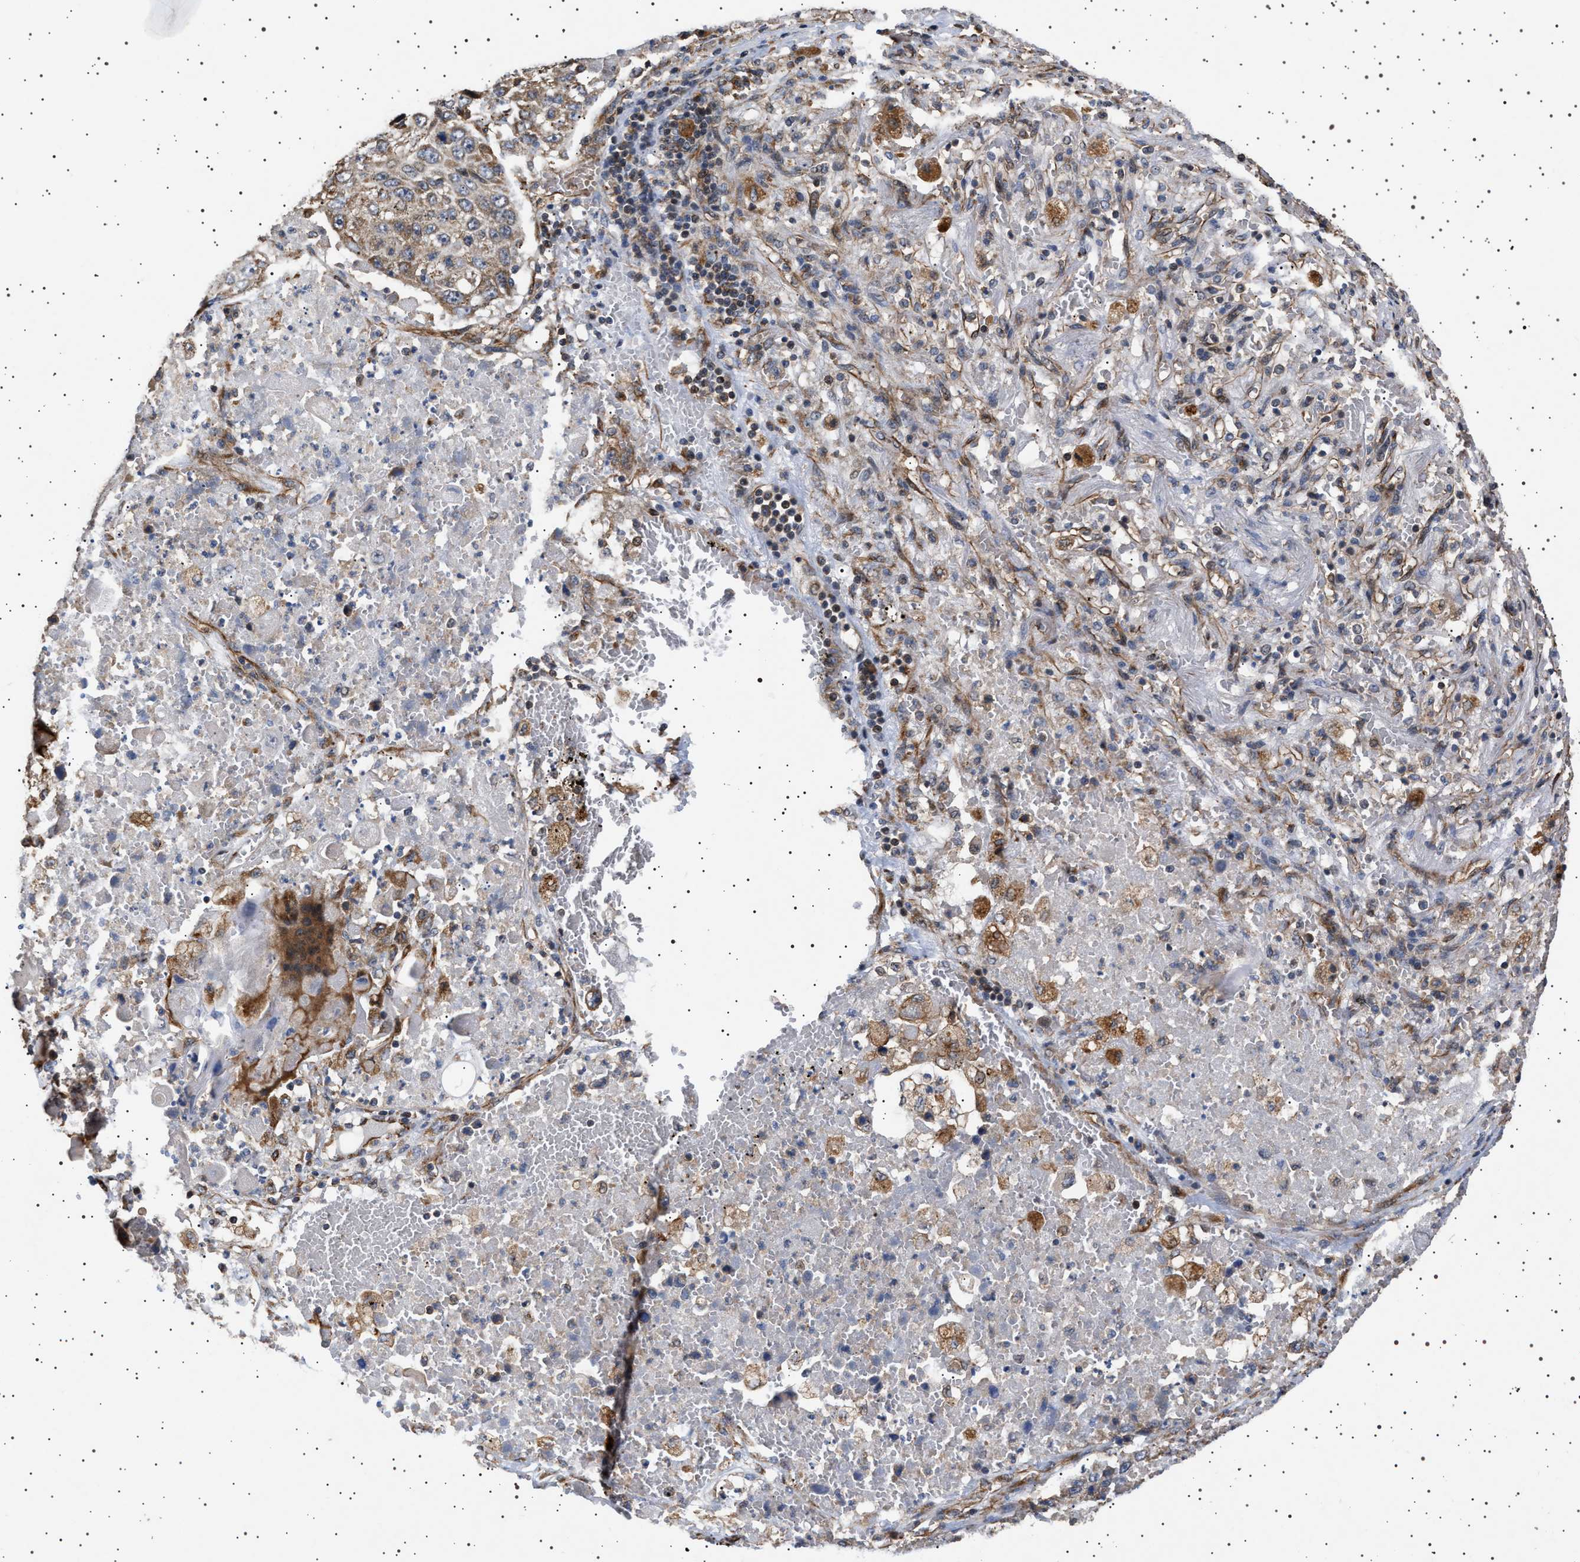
{"staining": {"intensity": "weak", "quantity": "25%-75%", "location": "cytoplasmic/membranous"}, "tissue": "lung cancer", "cell_type": "Tumor cells", "image_type": "cancer", "snomed": [{"axis": "morphology", "description": "Squamous cell carcinoma, NOS"}, {"axis": "topography", "description": "Lung"}], "caption": "Tumor cells demonstrate low levels of weak cytoplasmic/membranous staining in approximately 25%-75% of cells in squamous cell carcinoma (lung).", "gene": "TRUB2", "patient": {"sex": "male", "age": 61}}